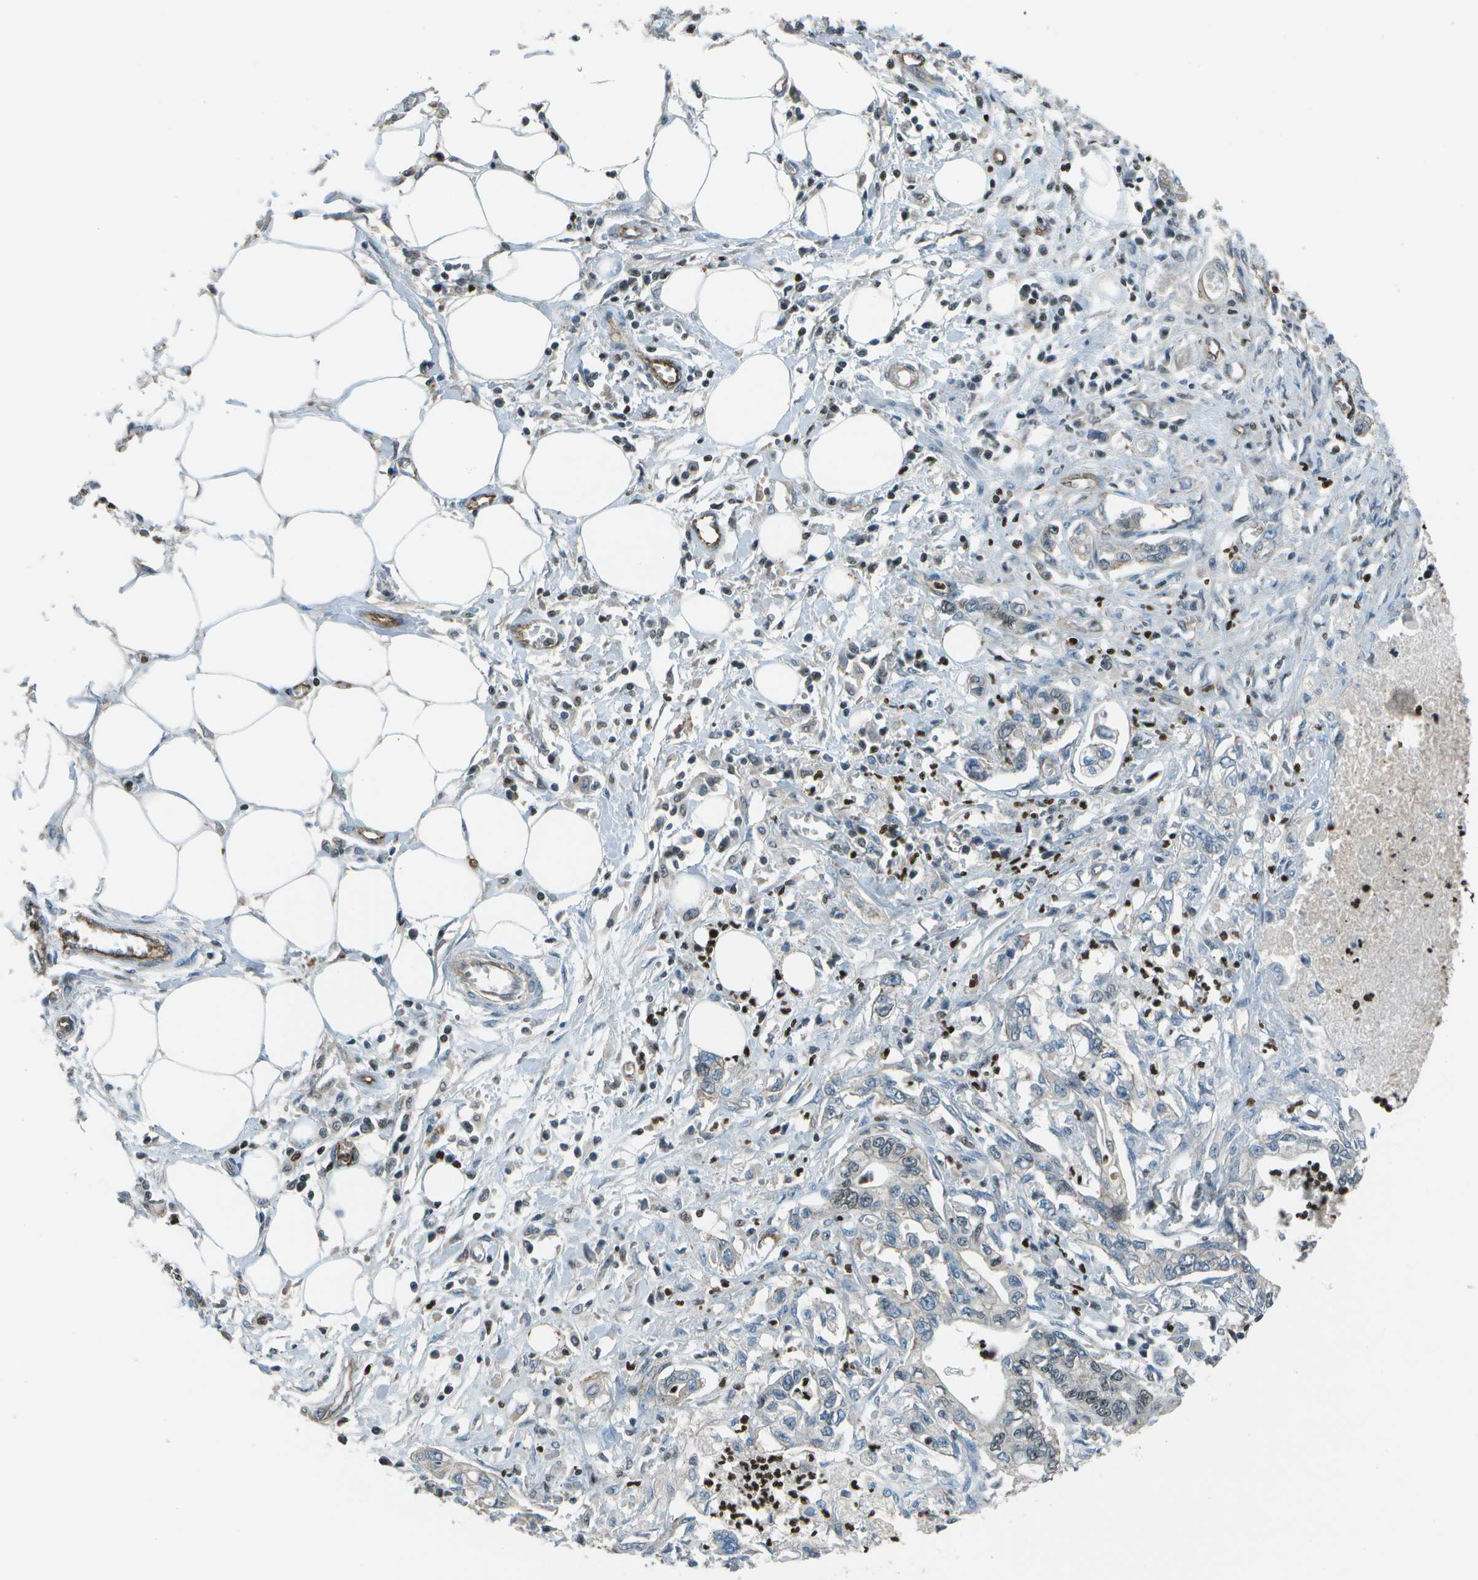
{"staining": {"intensity": "weak", "quantity": "<25%", "location": "nuclear"}, "tissue": "pancreatic cancer", "cell_type": "Tumor cells", "image_type": "cancer", "snomed": [{"axis": "morphology", "description": "Adenocarcinoma, NOS"}, {"axis": "topography", "description": "Pancreas"}], "caption": "An immunohistochemistry histopathology image of pancreatic cancer is shown. There is no staining in tumor cells of pancreatic cancer. The staining was performed using DAB (3,3'-diaminobenzidine) to visualize the protein expression in brown, while the nuclei were stained in blue with hematoxylin (Magnification: 20x).", "gene": "PDLIM1", "patient": {"sex": "male", "age": 56}}